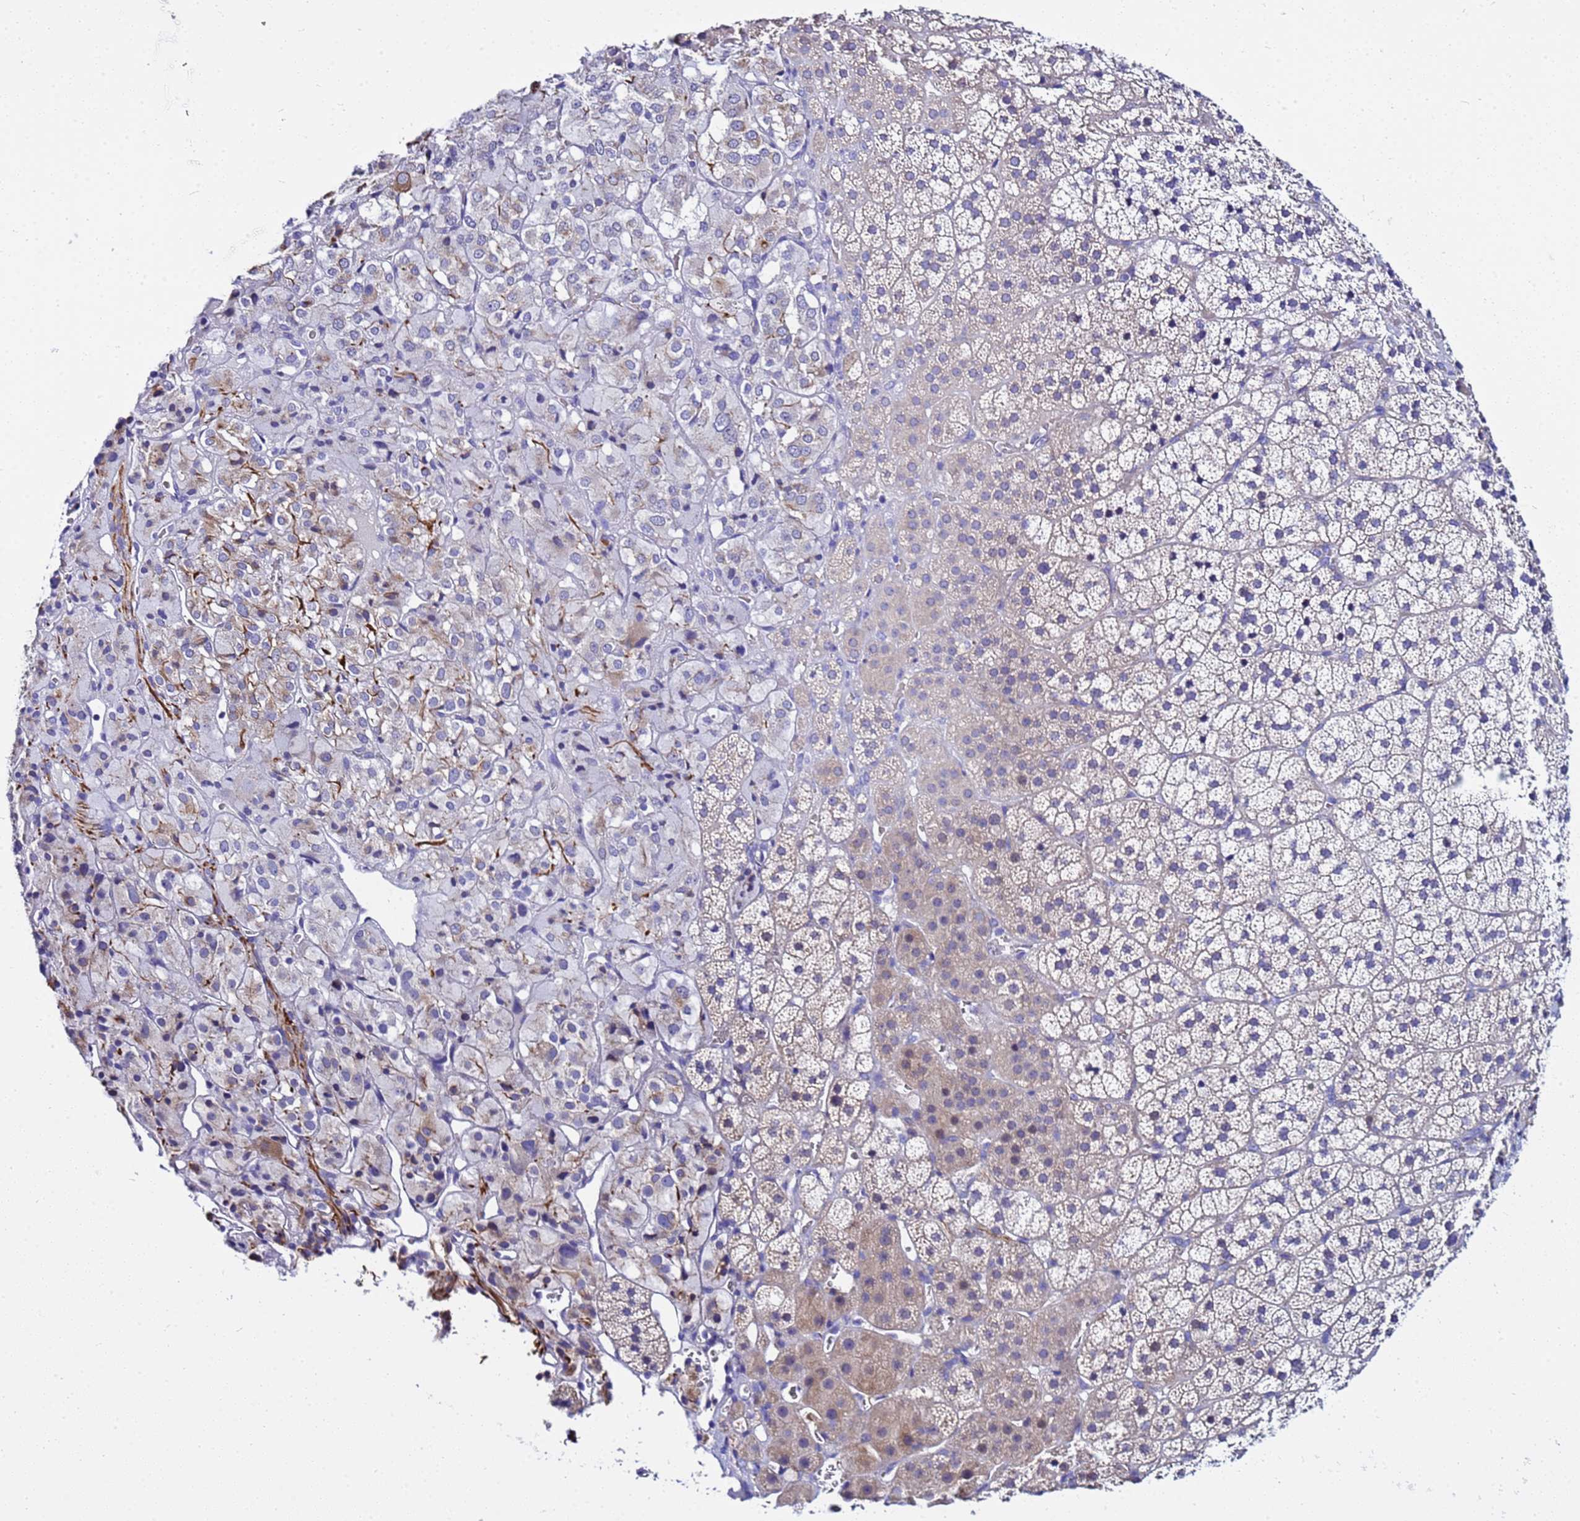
{"staining": {"intensity": "negative", "quantity": "none", "location": "none"}, "tissue": "adrenal gland", "cell_type": "Glandular cells", "image_type": "normal", "snomed": [{"axis": "morphology", "description": "Normal tissue, NOS"}, {"axis": "topography", "description": "Adrenal gland"}], "caption": "The photomicrograph shows no staining of glandular cells in unremarkable adrenal gland. (DAB (3,3'-diaminobenzidine) IHC with hematoxylin counter stain).", "gene": "USP18", "patient": {"sex": "female", "age": 44}}